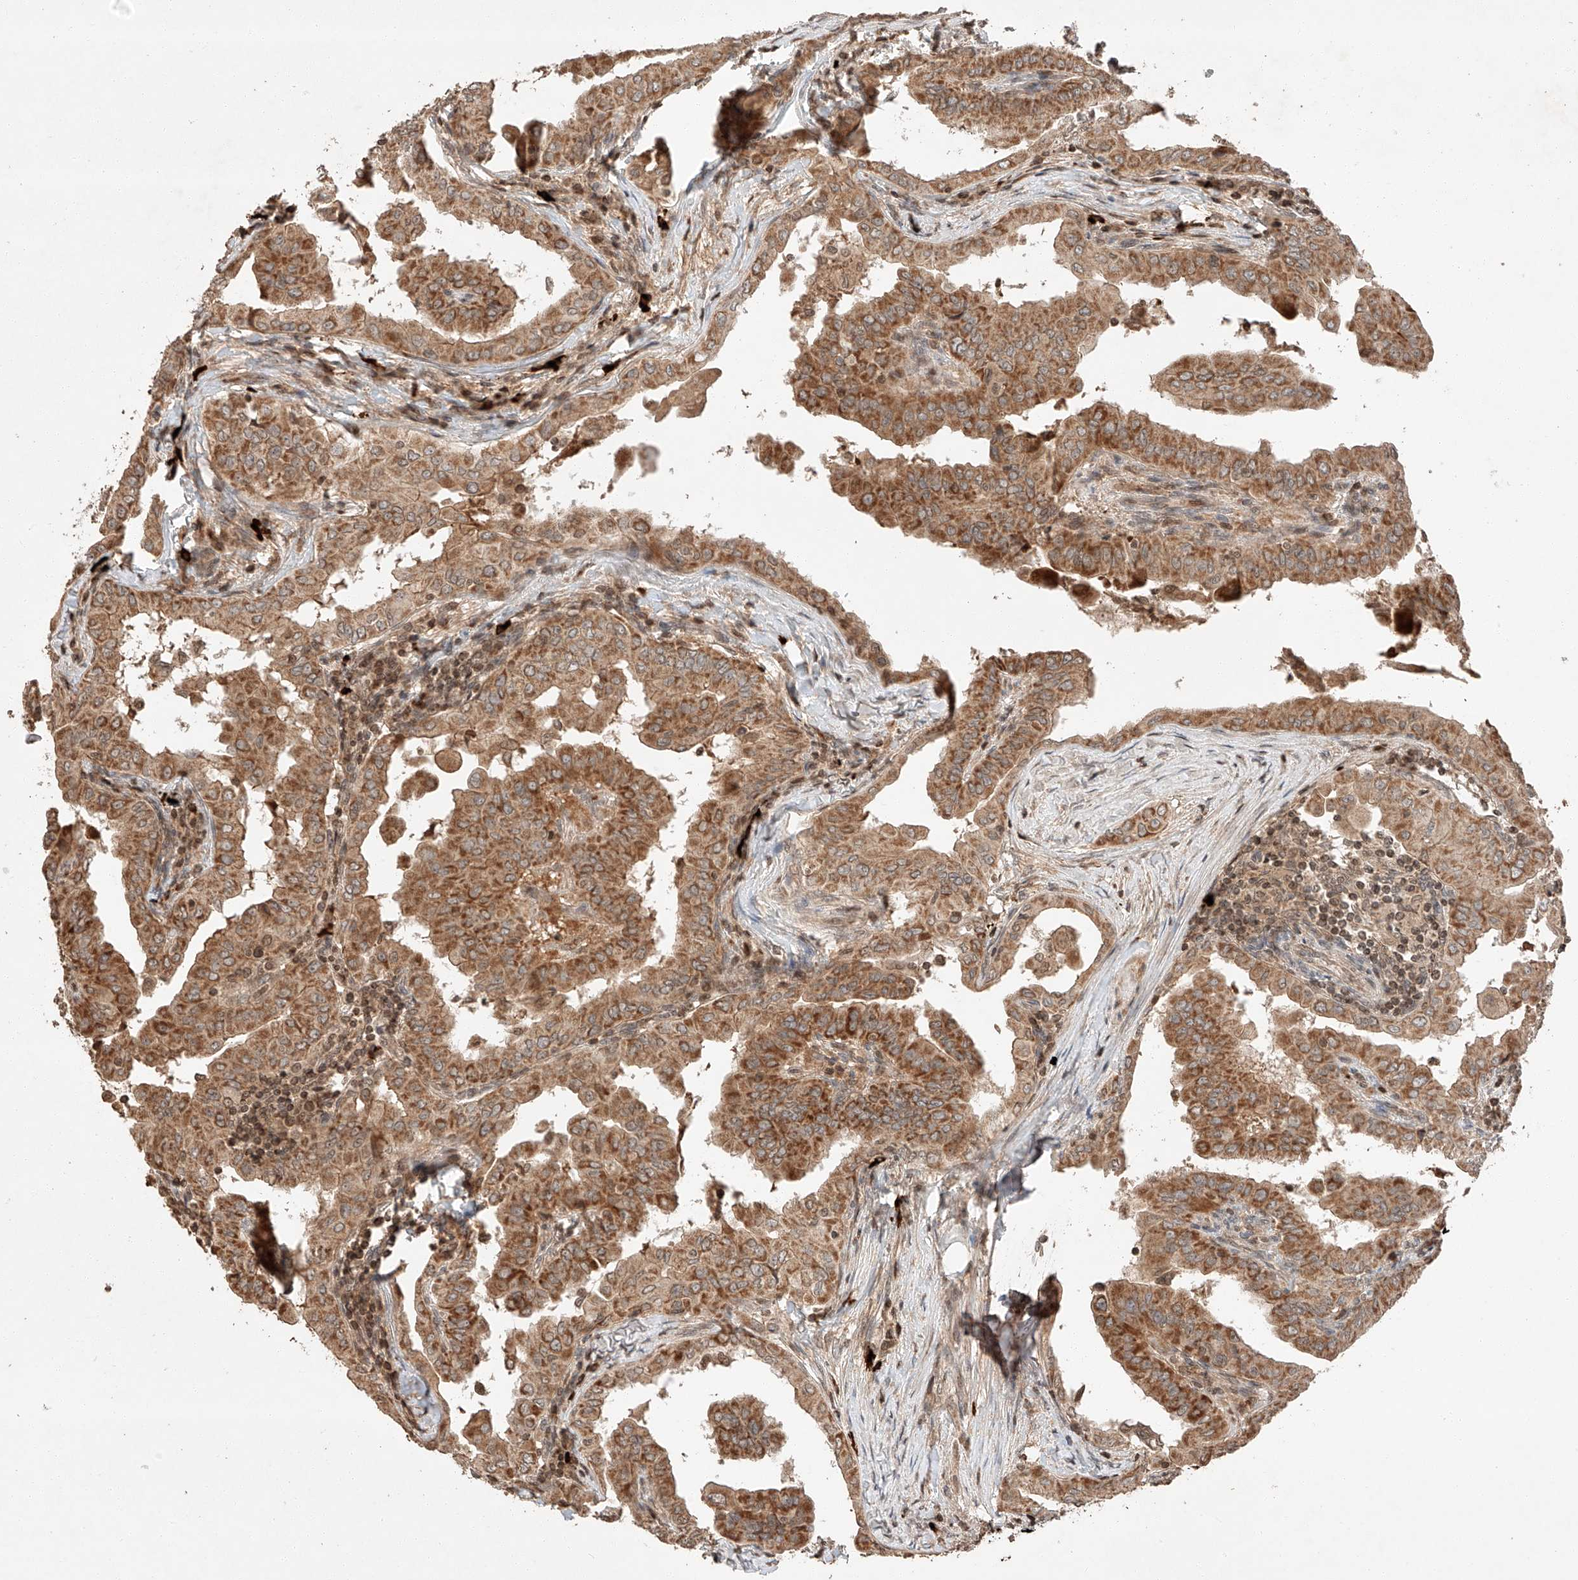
{"staining": {"intensity": "moderate", "quantity": ">75%", "location": "cytoplasmic/membranous"}, "tissue": "thyroid cancer", "cell_type": "Tumor cells", "image_type": "cancer", "snomed": [{"axis": "morphology", "description": "Papillary adenocarcinoma, NOS"}, {"axis": "topography", "description": "Thyroid gland"}], "caption": "This image reveals immunohistochemistry (IHC) staining of thyroid papillary adenocarcinoma, with medium moderate cytoplasmic/membranous positivity in about >75% of tumor cells.", "gene": "ARHGAP33", "patient": {"sex": "male", "age": 33}}